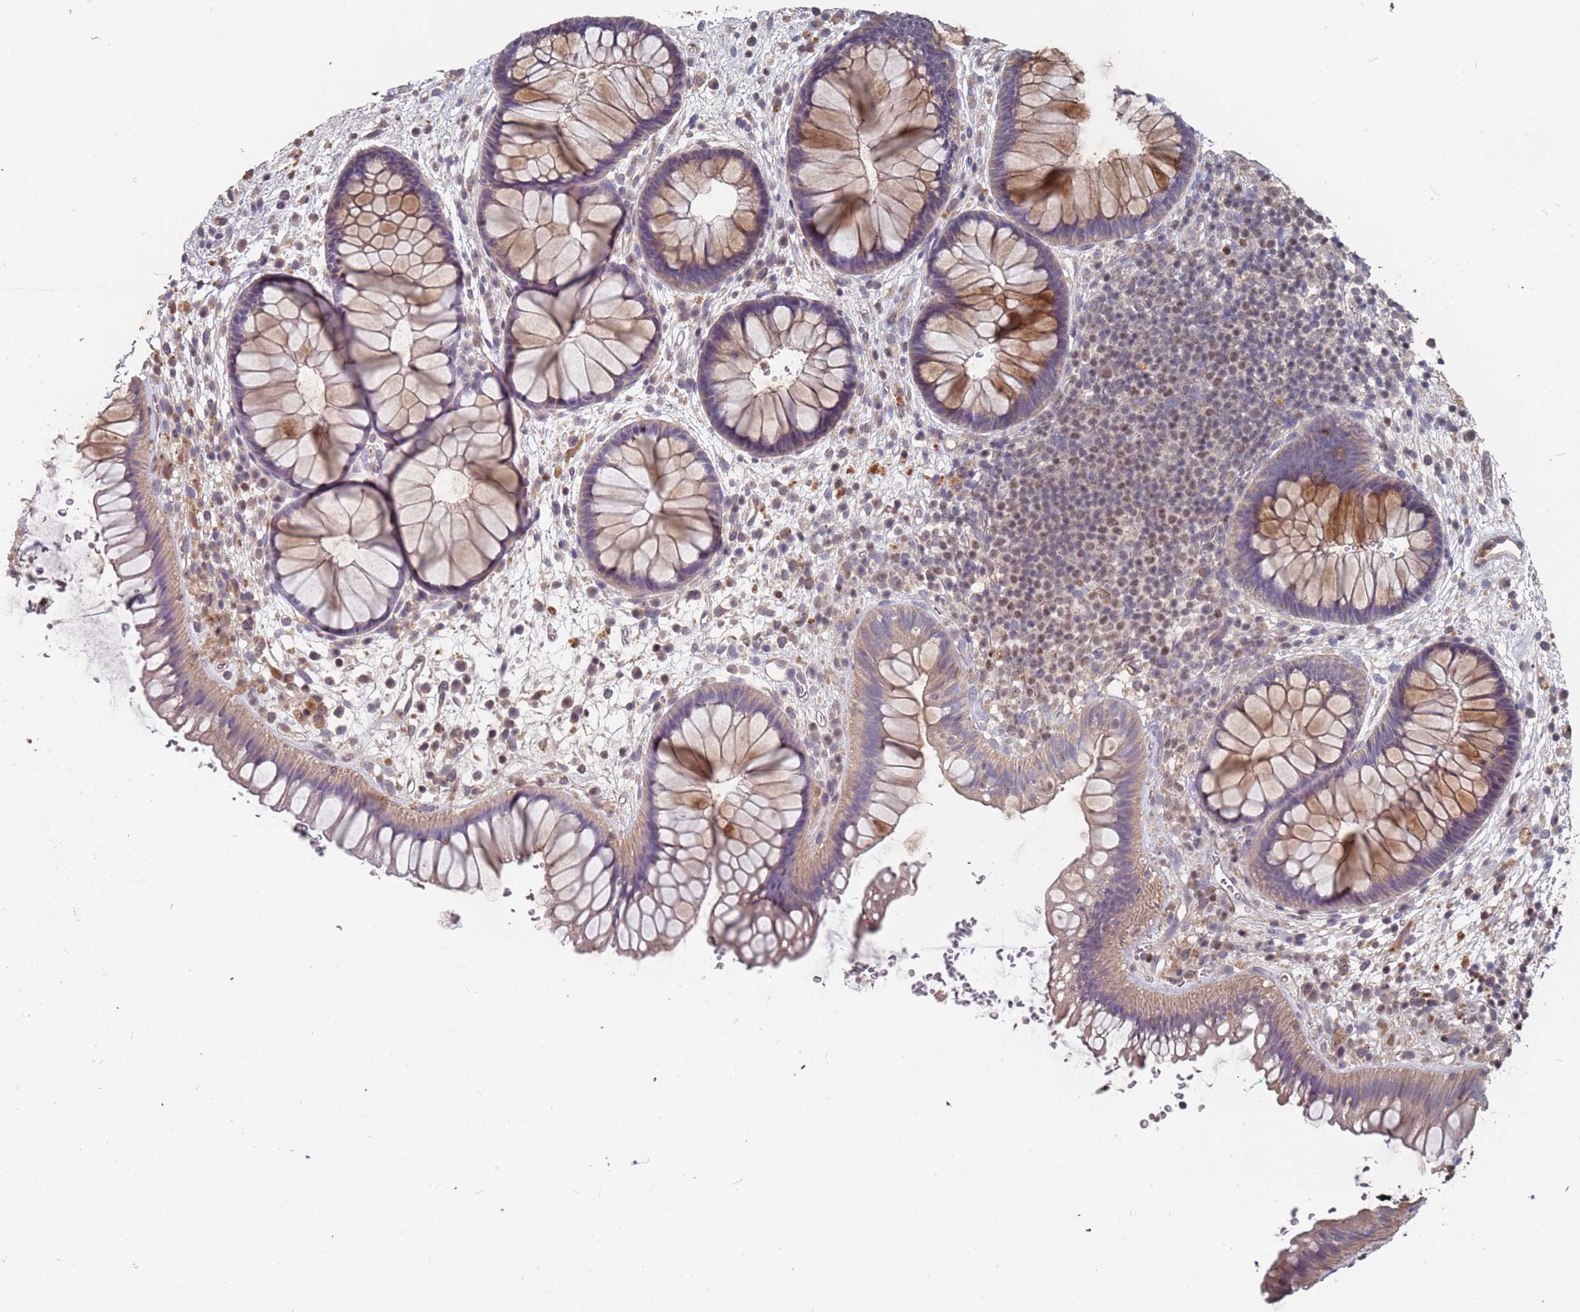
{"staining": {"intensity": "moderate", "quantity": "25%-75%", "location": "cytoplasmic/membranous"}, "tissue": "rectum", "cell_type": "Glandular cells", "image_type": "normal", "snomed": [{"axis": "morphology", "description": "Normal tissue, NOS"}, {"axis": "topography", "description": "Rectum"}], "caption": "IHC photomicrograph of unremarkable human rectum stained for a protein (brown), which exhibits medium levels of moderate cytoplasmic/membranous staining in approximately 25%-75% of glandular cells.", "gene": "TCEANC2", "patient": {"sex": "male", "age": 51}}